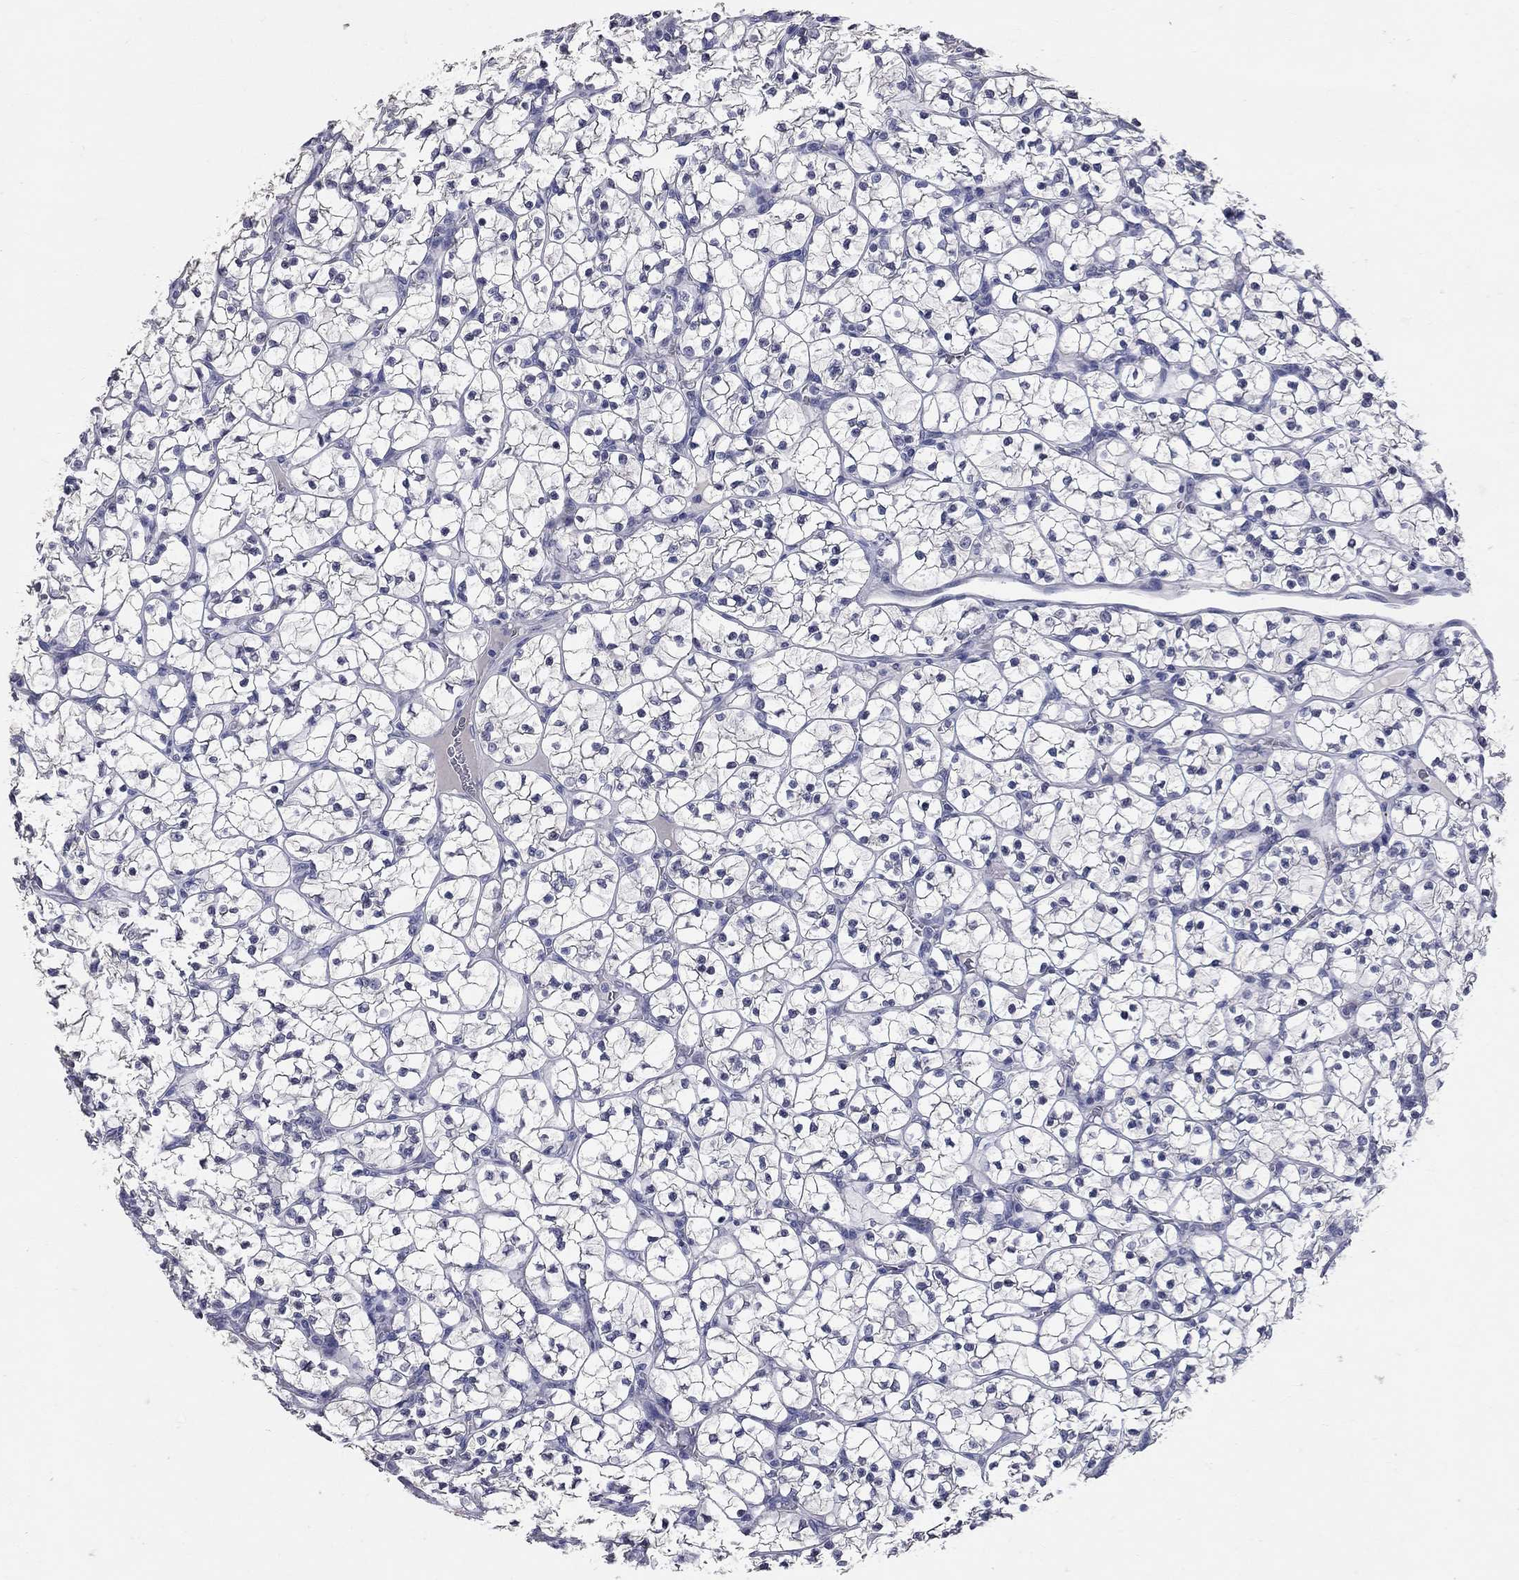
{"staining": {"intensity": "negative", "quantity": "none", "location": "none"}, "tissue": "renal cancer", "cell_type": "Tumor cells", "image_type": "cancer", "snomed": [{"axis": "morphology", "description": "Adenocarcinoma, NOS"}, {"axis": "topography", "description": "Kidney"}], "caption": "Renal cancer was stained to show a protein in brown. There is no significant positivity in tumor cells. The staining is performed using DAB (3,3'-diaminobenzidine) brown chromogen with nuclei counter-stained in using hematoxylin.", "gene": "SYT12", "patient": {"sex": "female", "age": 89}}